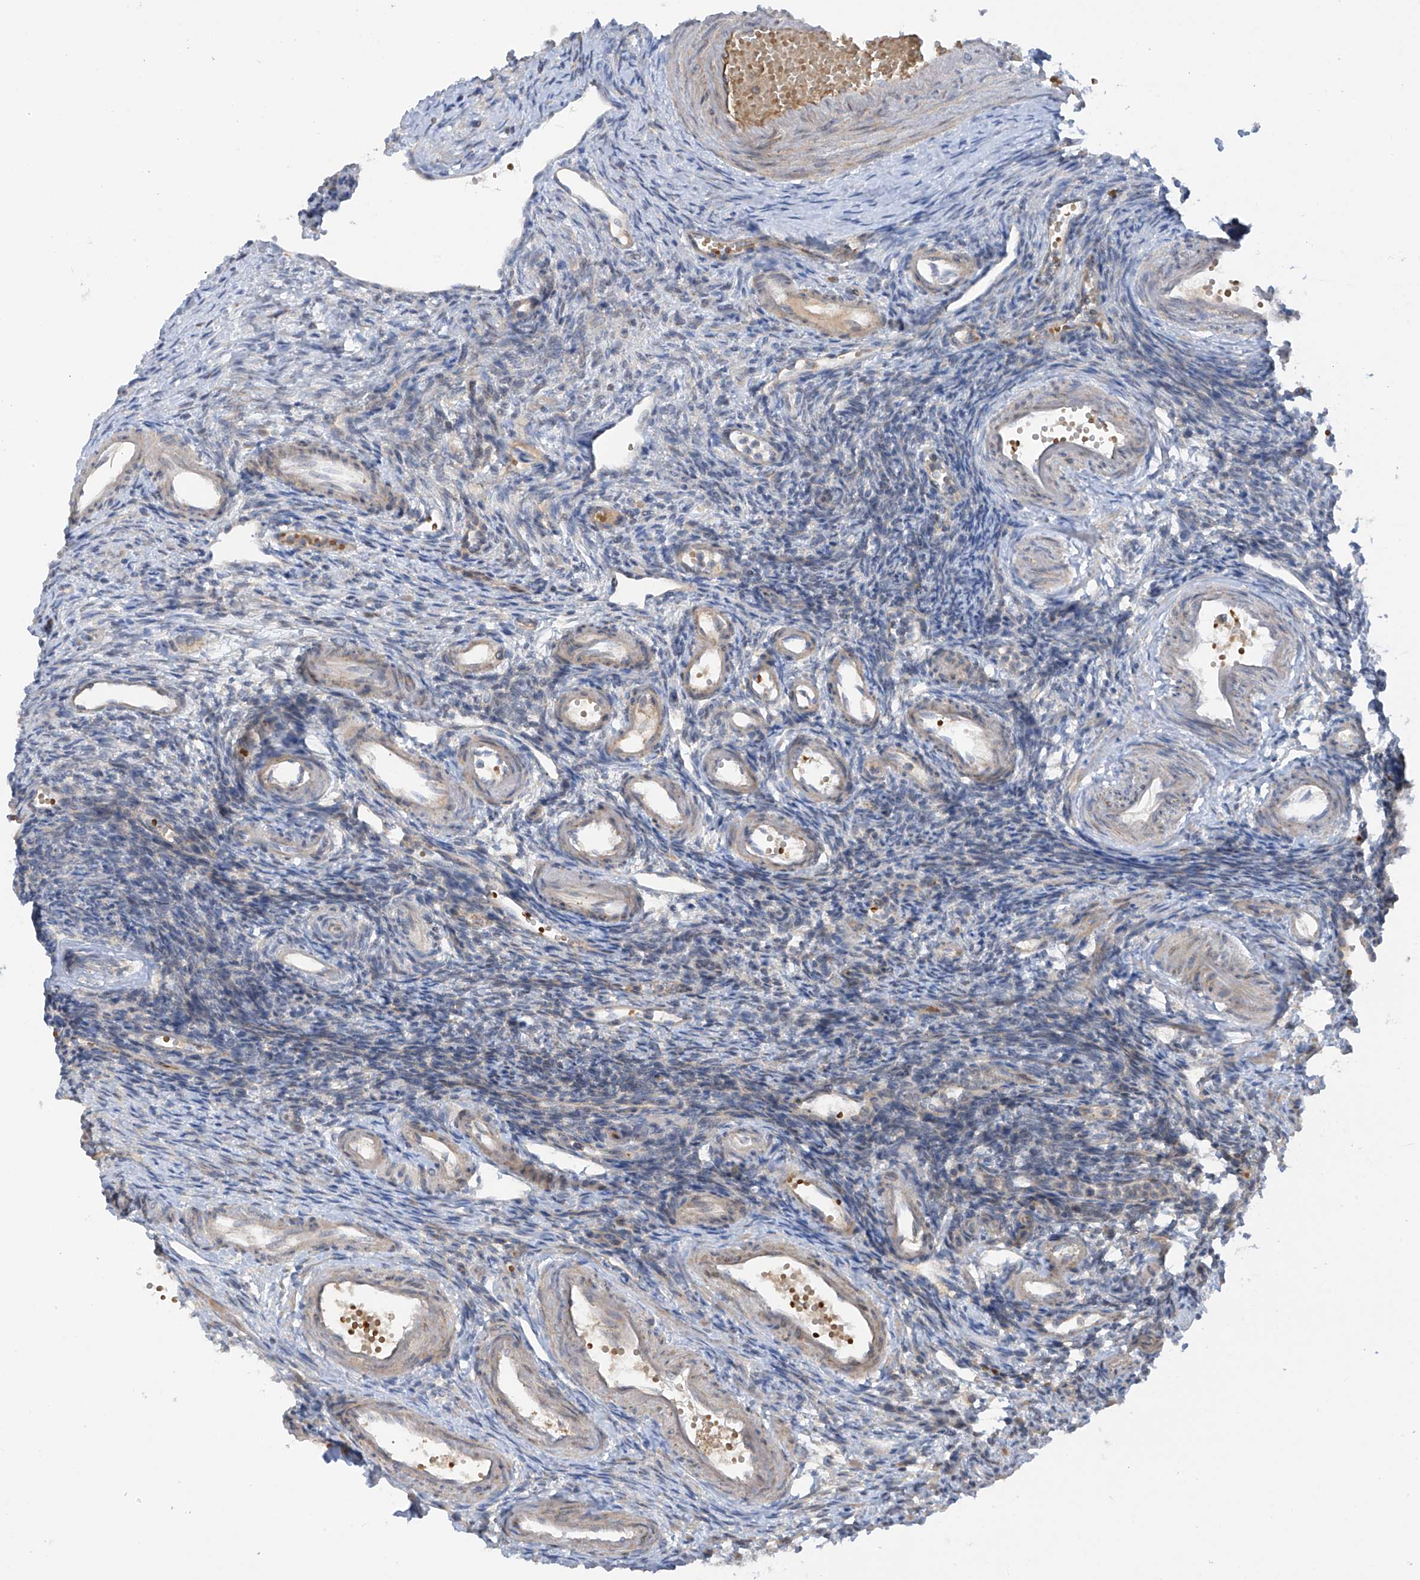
{"staining": {"intensity": "negative", "quantity": "none", "location": "none"}, "tissue": "ovary", "cell_type": "Ovarian stroma cells", "image_type": "normal", "snomed": [{"axis": "morphology", "description": "Normal tissue, NOS"}, {"axis": "morphology", "description": "Cyst, NOS"}, {"axis": "topography", "description": "Ovary"}], "caption": "Immunohistochemistry (IHC) of normal ovary demonstrates no staining in ovarian stroma cells.", "gene": "METTL18", "patient": {"sex": "female", "age": 33}}